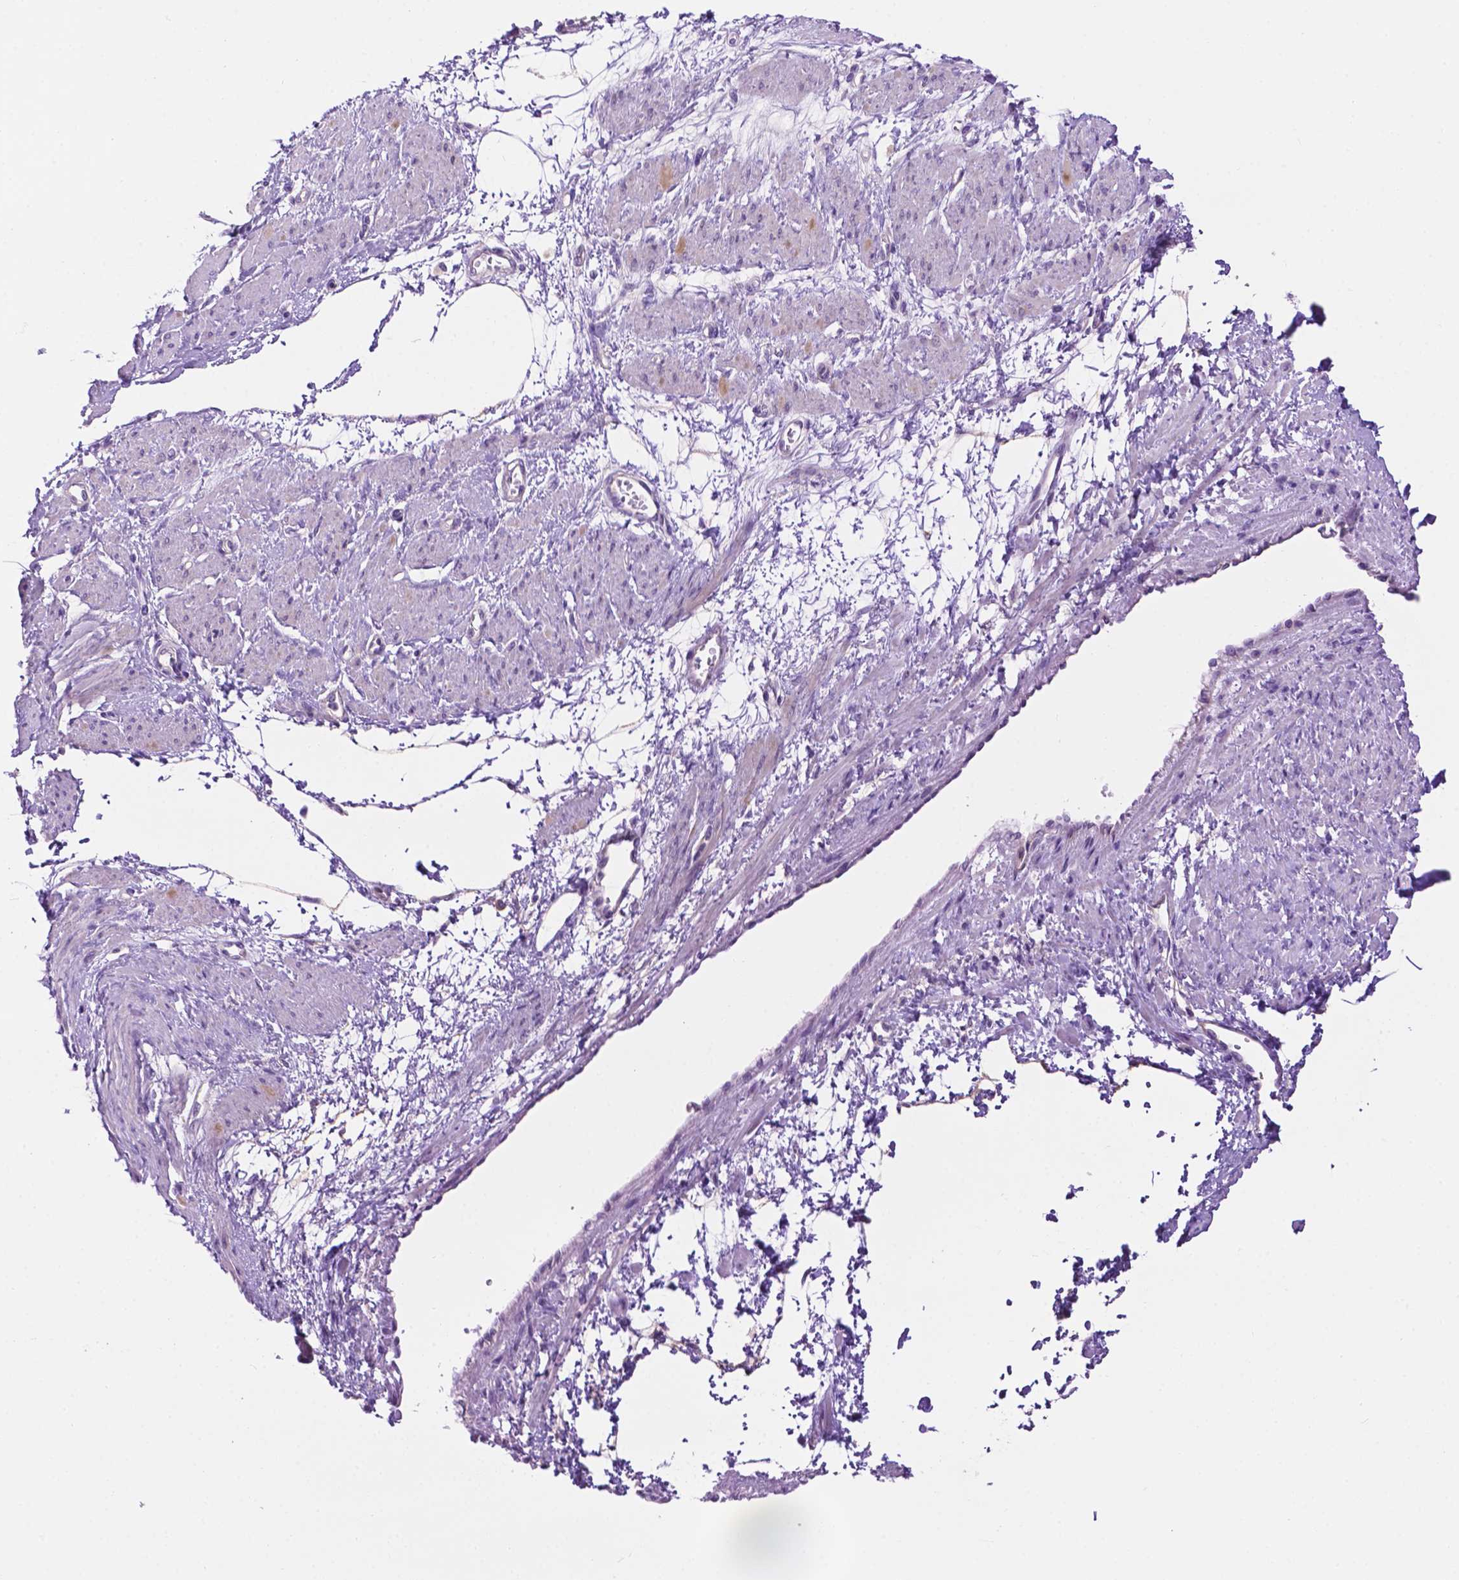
{"staining": {"intensity": "negative", "quantity": "none", "location": "none"}, "tissue": "smooth muscle", "cell_type": "Smooth muscle cells", "image_type": "normal", "snomed": [{"axis": "morphology", "description": "Normal tissue, NOS"}, {"axis": "topography", "description": "Smooth muscle"}, {"axis": "topography", "description": "Uterus"}], "caption": "The photomicrograph demonstrates no significant staining in smooth muscle cells of smooth muscle.", "gene": "TACSTD2", "patient": {"sex": "female", "age": 39}}